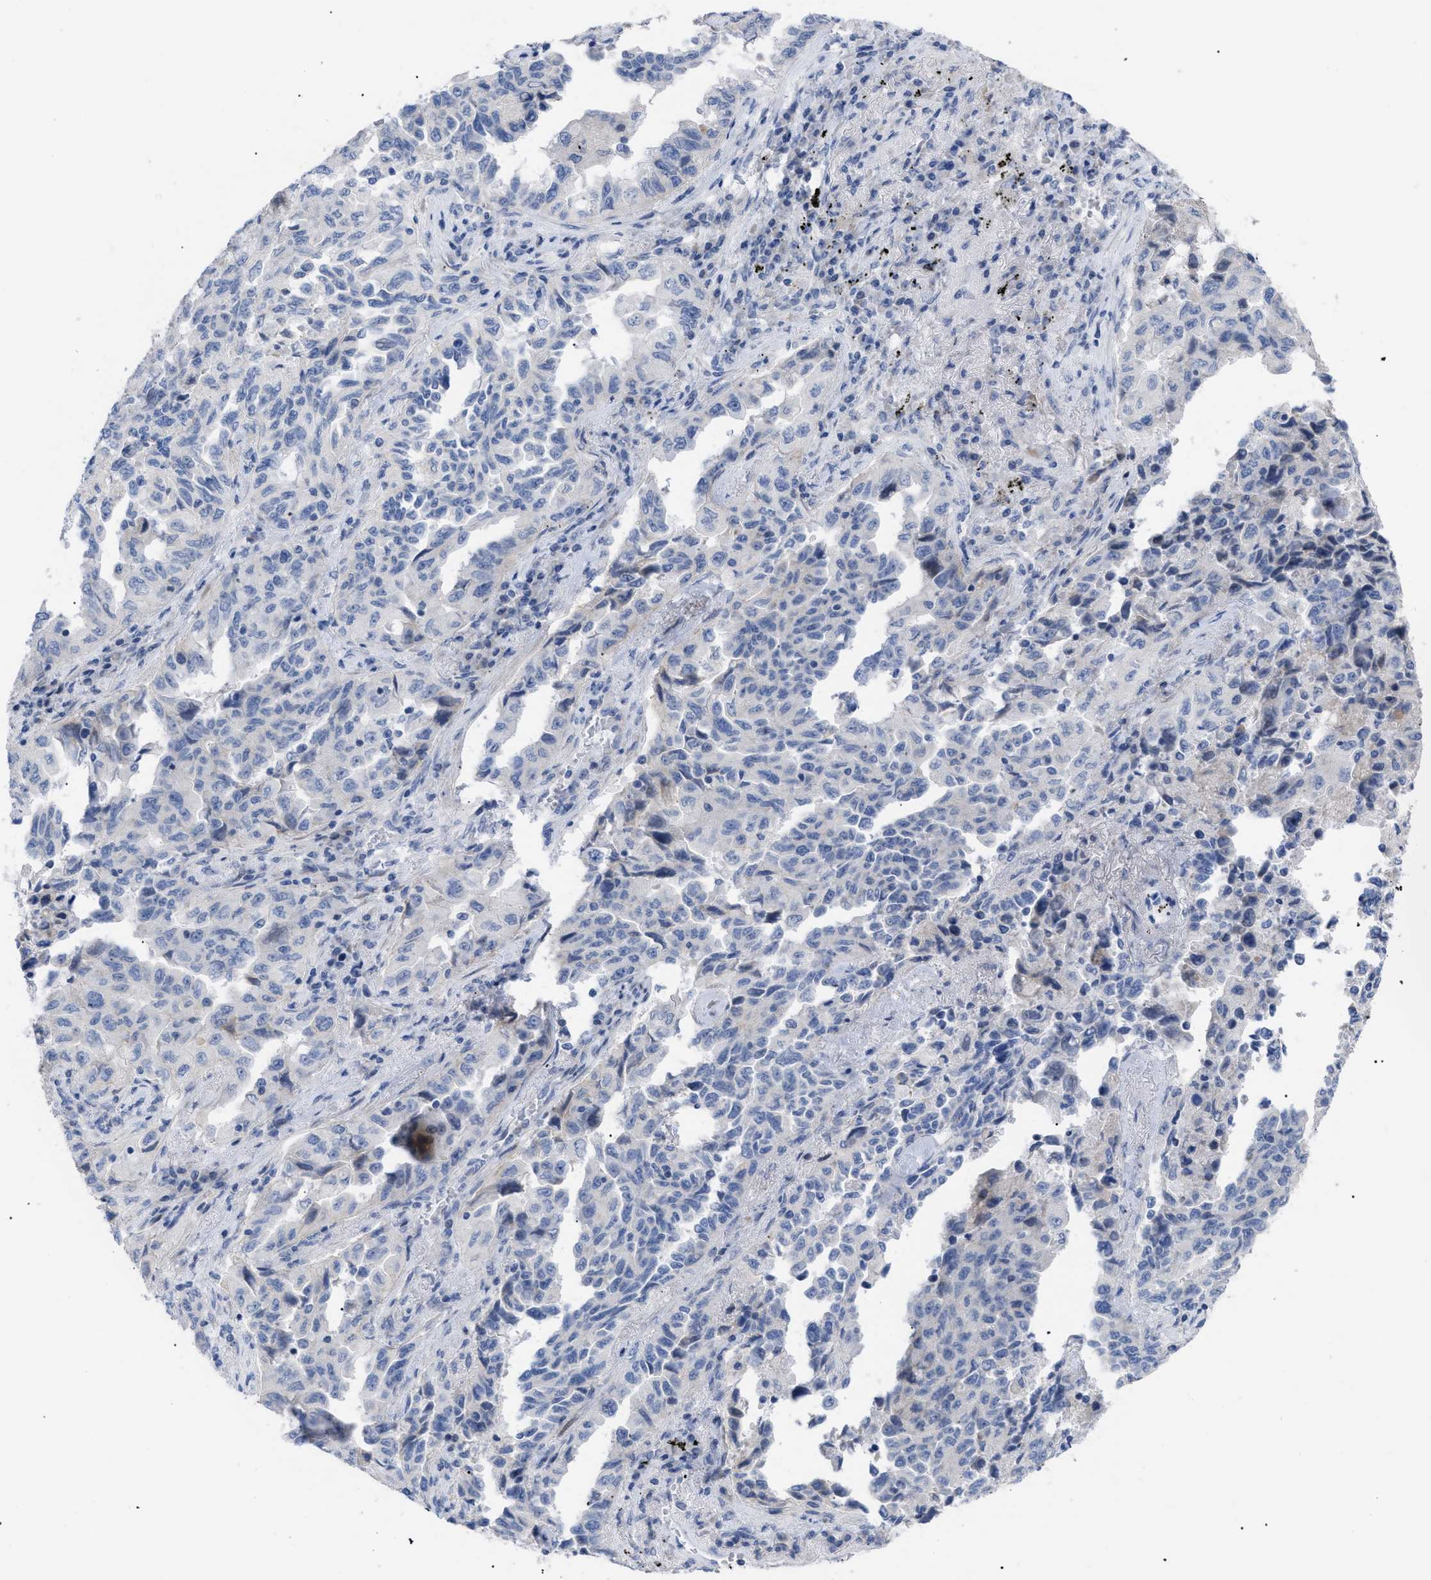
{"staining": {"intensity": "negative", "quantity": "none", "location": "none"}, "tissue": "lung cancer", "cell_type": "Tumor cells", "image_type": "cancer", "snomed": [{"axis": "morphology", "description": "Adenocarcinoma, NOS"}, {"axis": "topography", "description": "Lung"}], "caption": "Immunohistochemistry of adenocarcinoma (lung) reveals no staining in tumor cells.", "gene": "CAV3", "patient": {"sex": "female", "age": 51}}